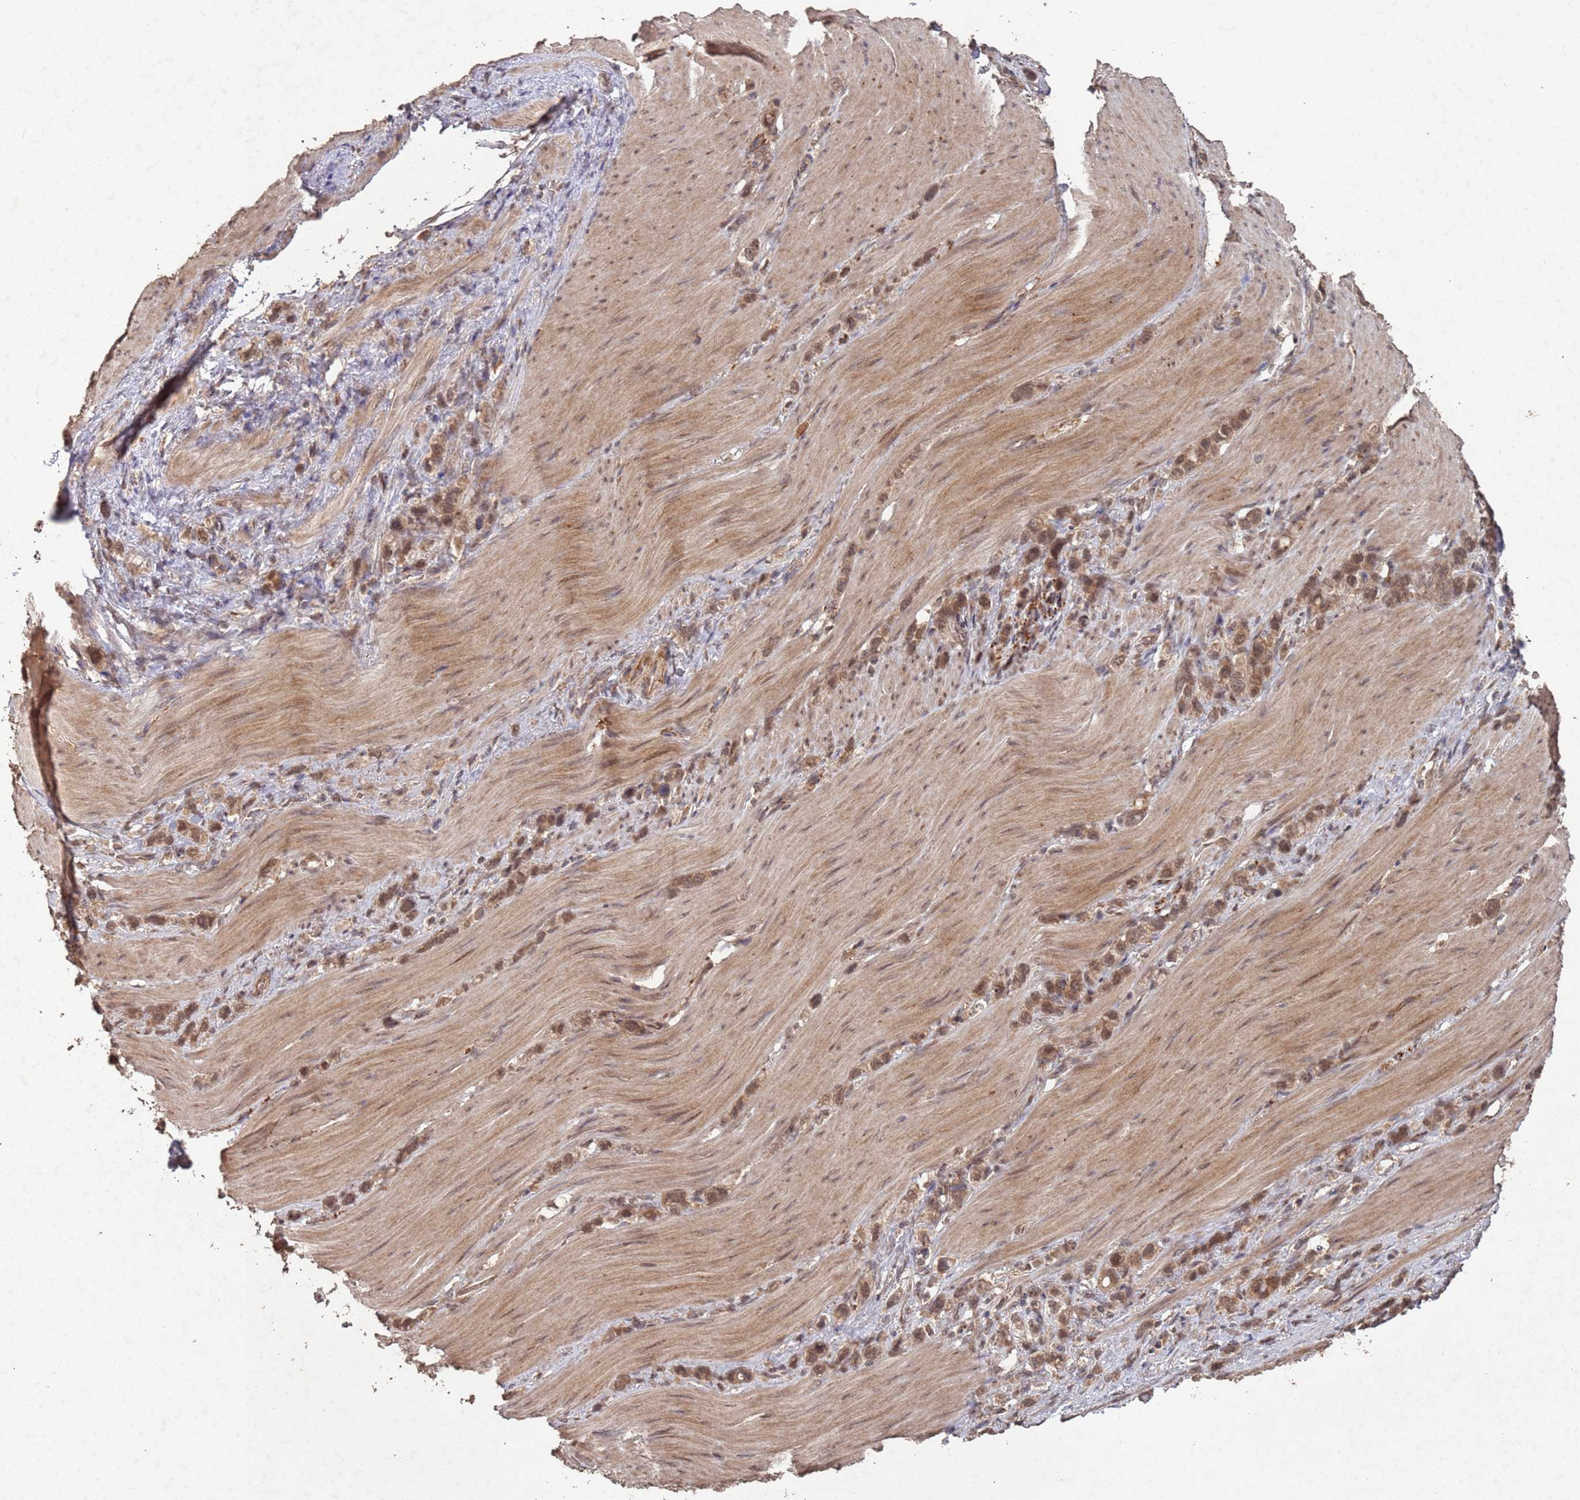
{"staining": {"intensity": "moderate", "quantity": ">75%", "location": "cytoplasmic/membranous,nuclear"}, "tissue": "stomach cancer", "cell_type": "Tumor cells", "image_type": "cancer", "snomed": [{"axis": "morphology", "description": "Adenocarcinoma, NOS"}, {"axis": "topography", "description": "Stomach"}], "caption": "Stomach cancer stained with a protein marker exhibits moderate staining in tumor cells.", "gene": "FRAT1", "patient": {"sex": "female", "age": 65}}